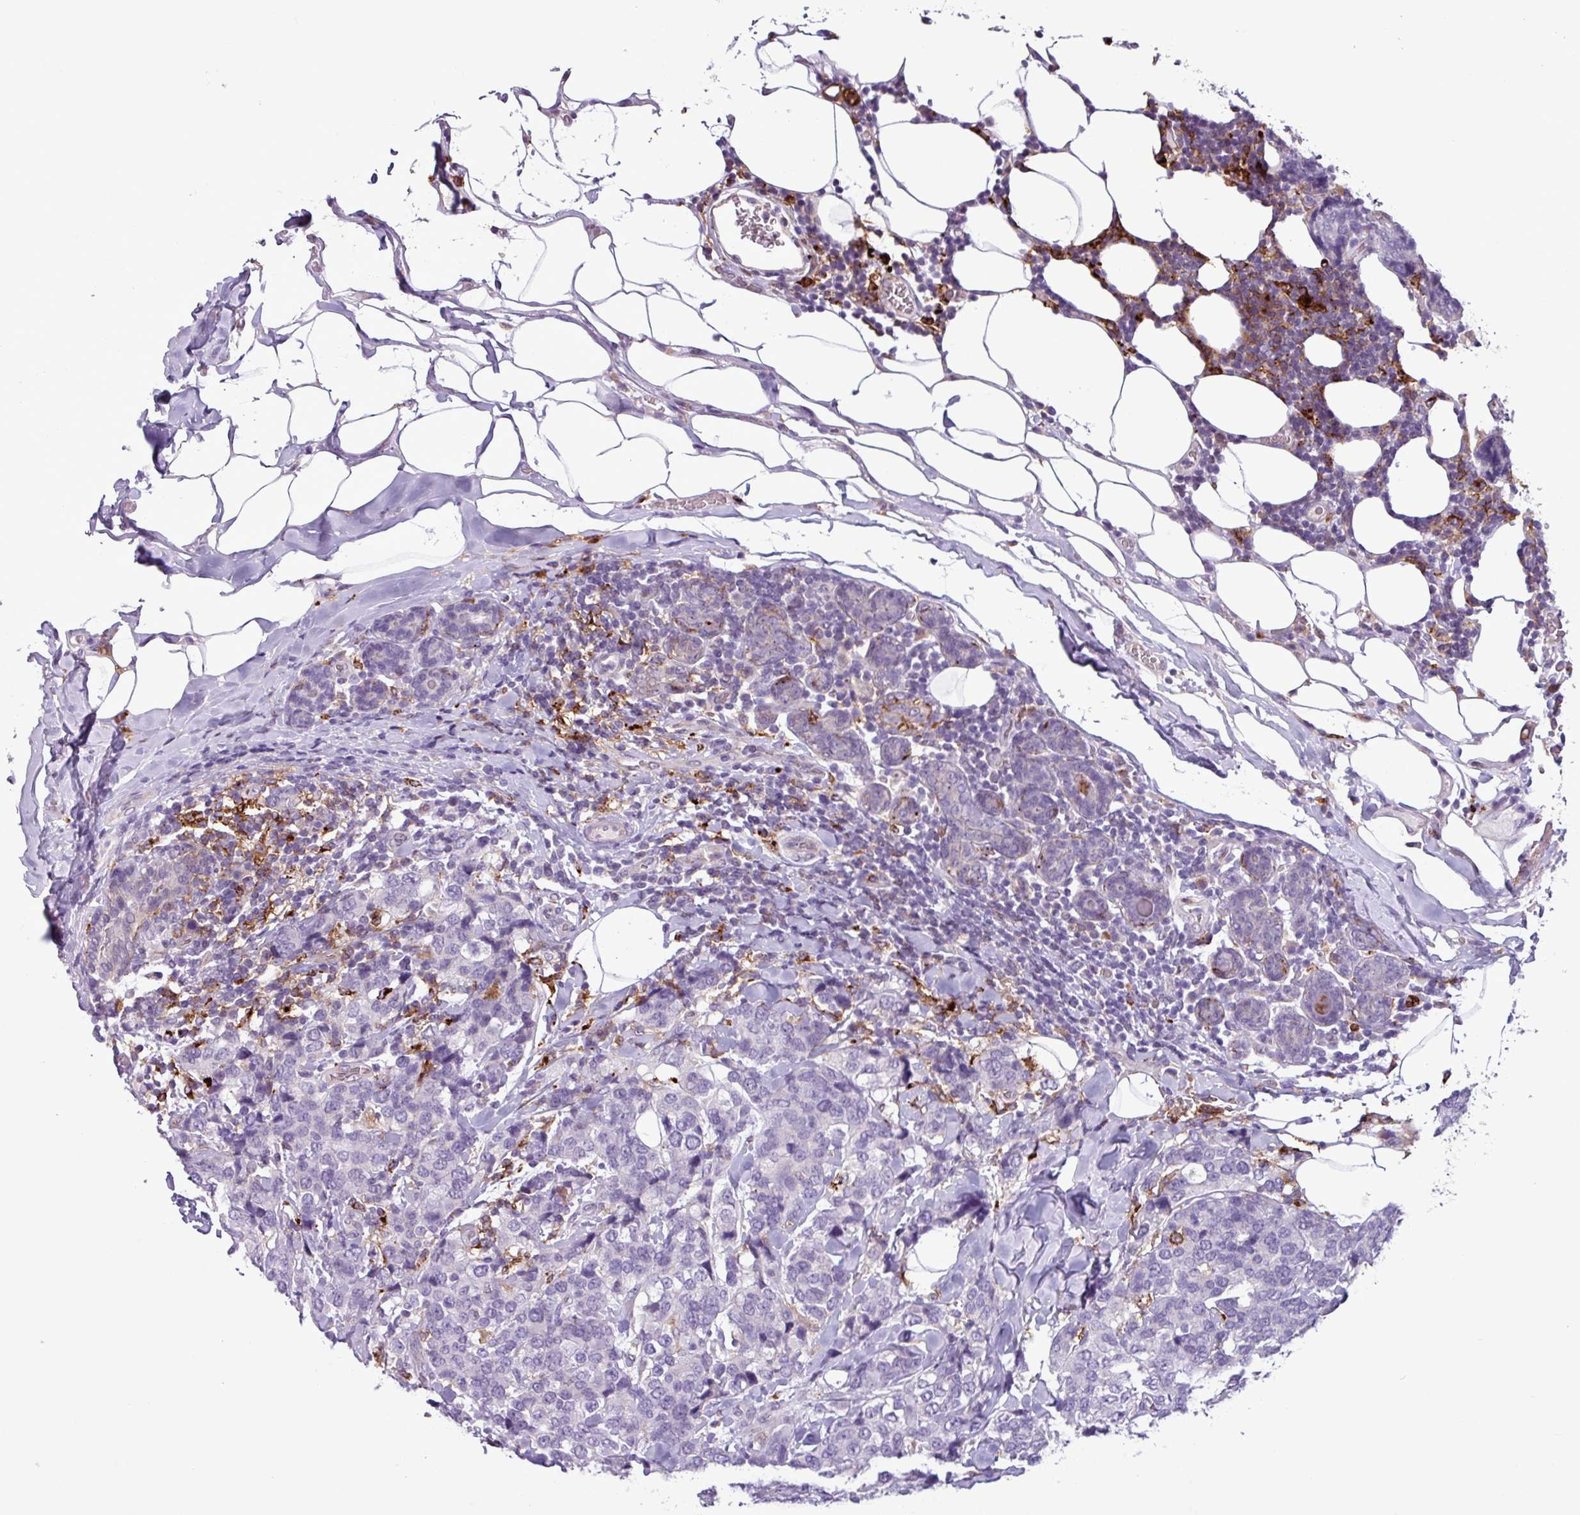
{"staining": {"intensity": "negative", "quantity": "none", "location": "none"}, "tissue": "breast cancer", "cell_type": "Tumor cells", "image_type": "cancer", "snomed": [{"axis": "morphology", "description": "Lobular carcinoma"}, {"axis": "topography", "description": "Breast"}], "caption": "Immunohistochemistry (IHC) histopathology image of neoplastic tissue: human breast cancer stained with DAB demonstrates no significant protein positivity in tumor cells.", "gene": "C9orf24", "patient": {"sex": "female", "age": 59}}